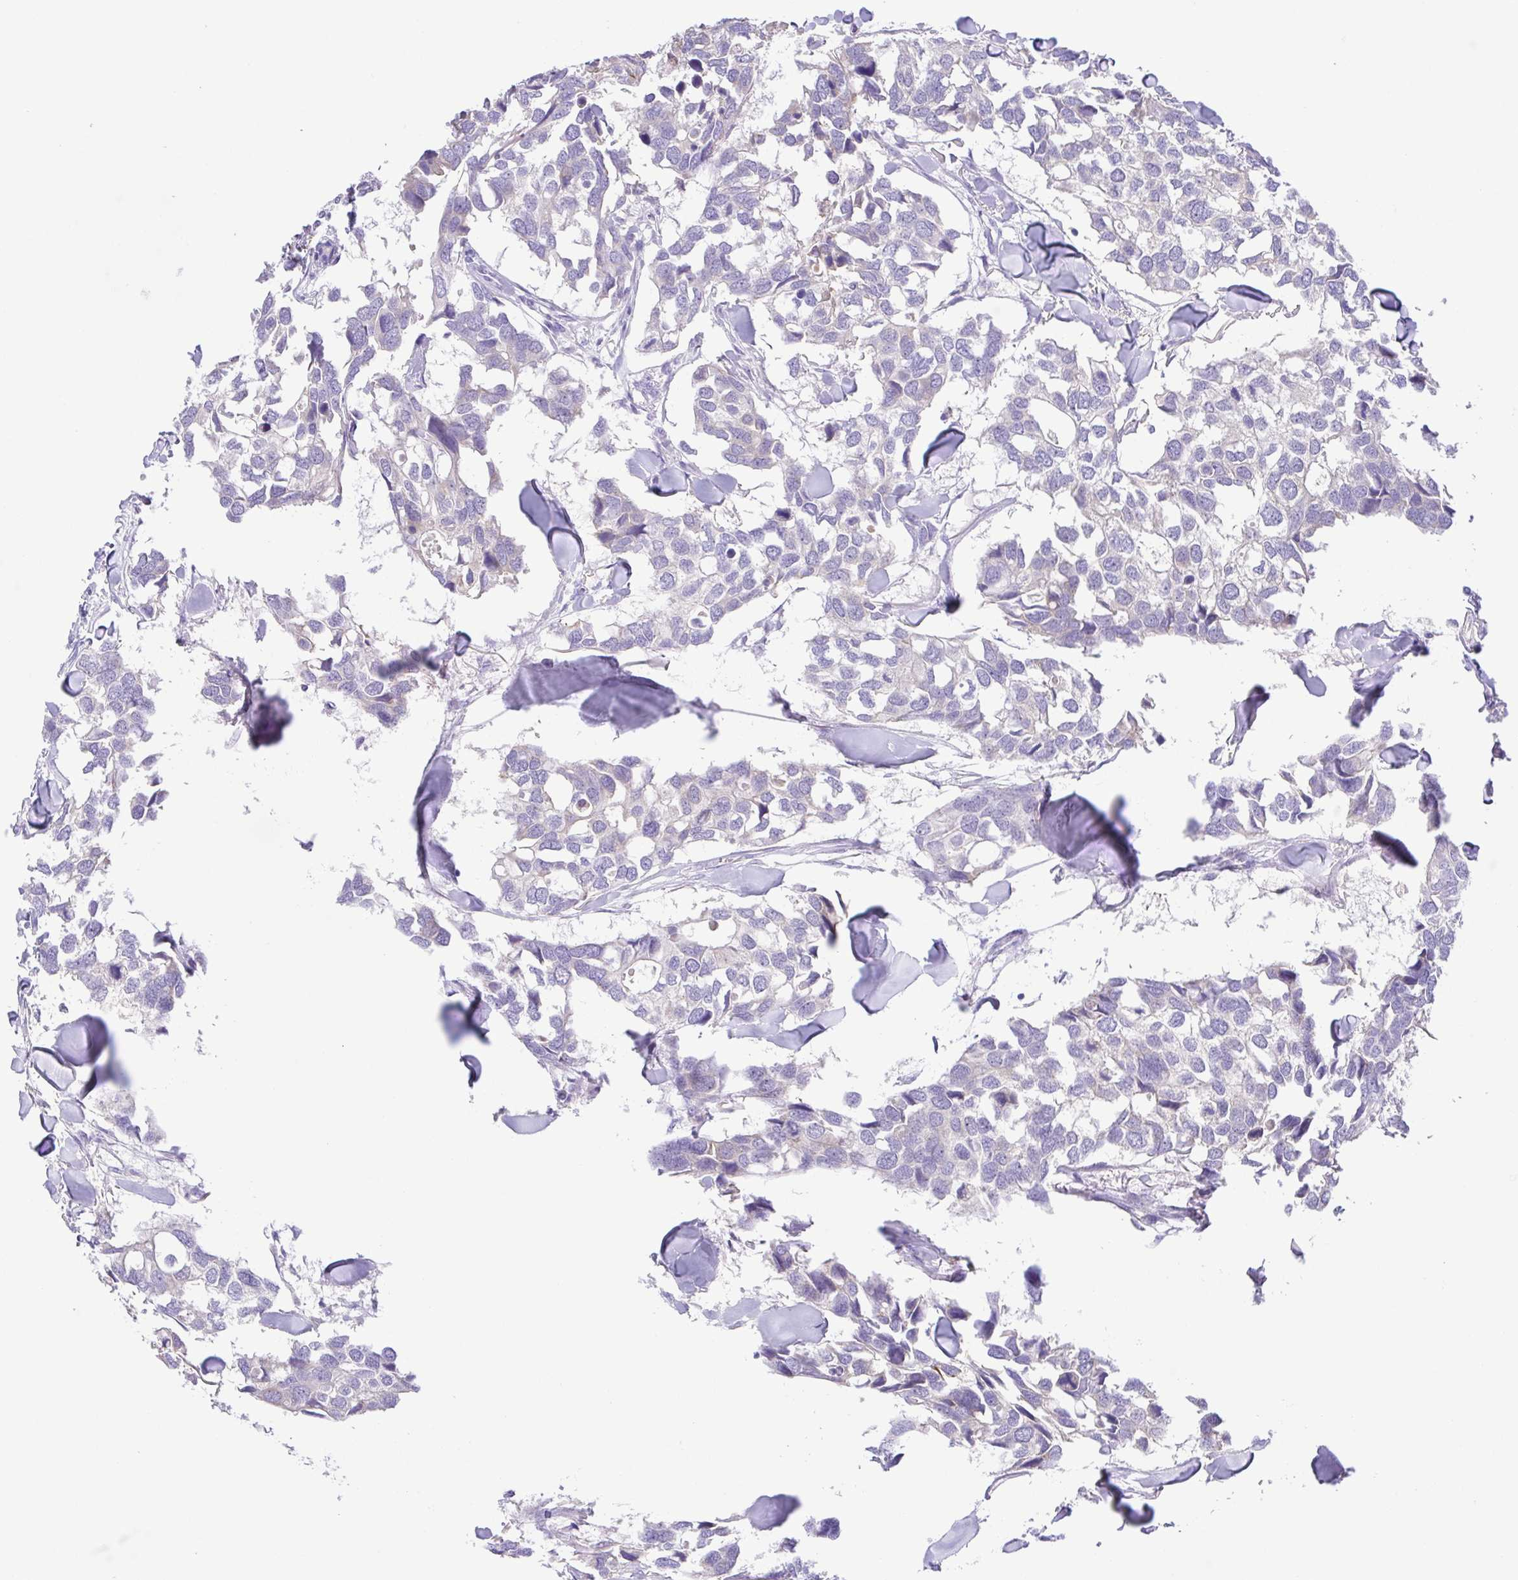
{"staining": {"intensity": "negative", "quantity": "none", "location": "none"}, "tissue": "breast cancer", "cell_type": "Tumor cells", "image_type": "cancer", "snomed": [{"axis": "morphology", "description": "Duct carcinoma"}, {"axis": "topography", "description": "Breast"}], "caption": "Human breast cancer (infiltrating ductal carcinoma) stained for a protein using immunohistochemistry (IHC) reveals no expression in tumor cells.", "gene": "A1BG", "patient": {"sex": "female", "age": 83}}